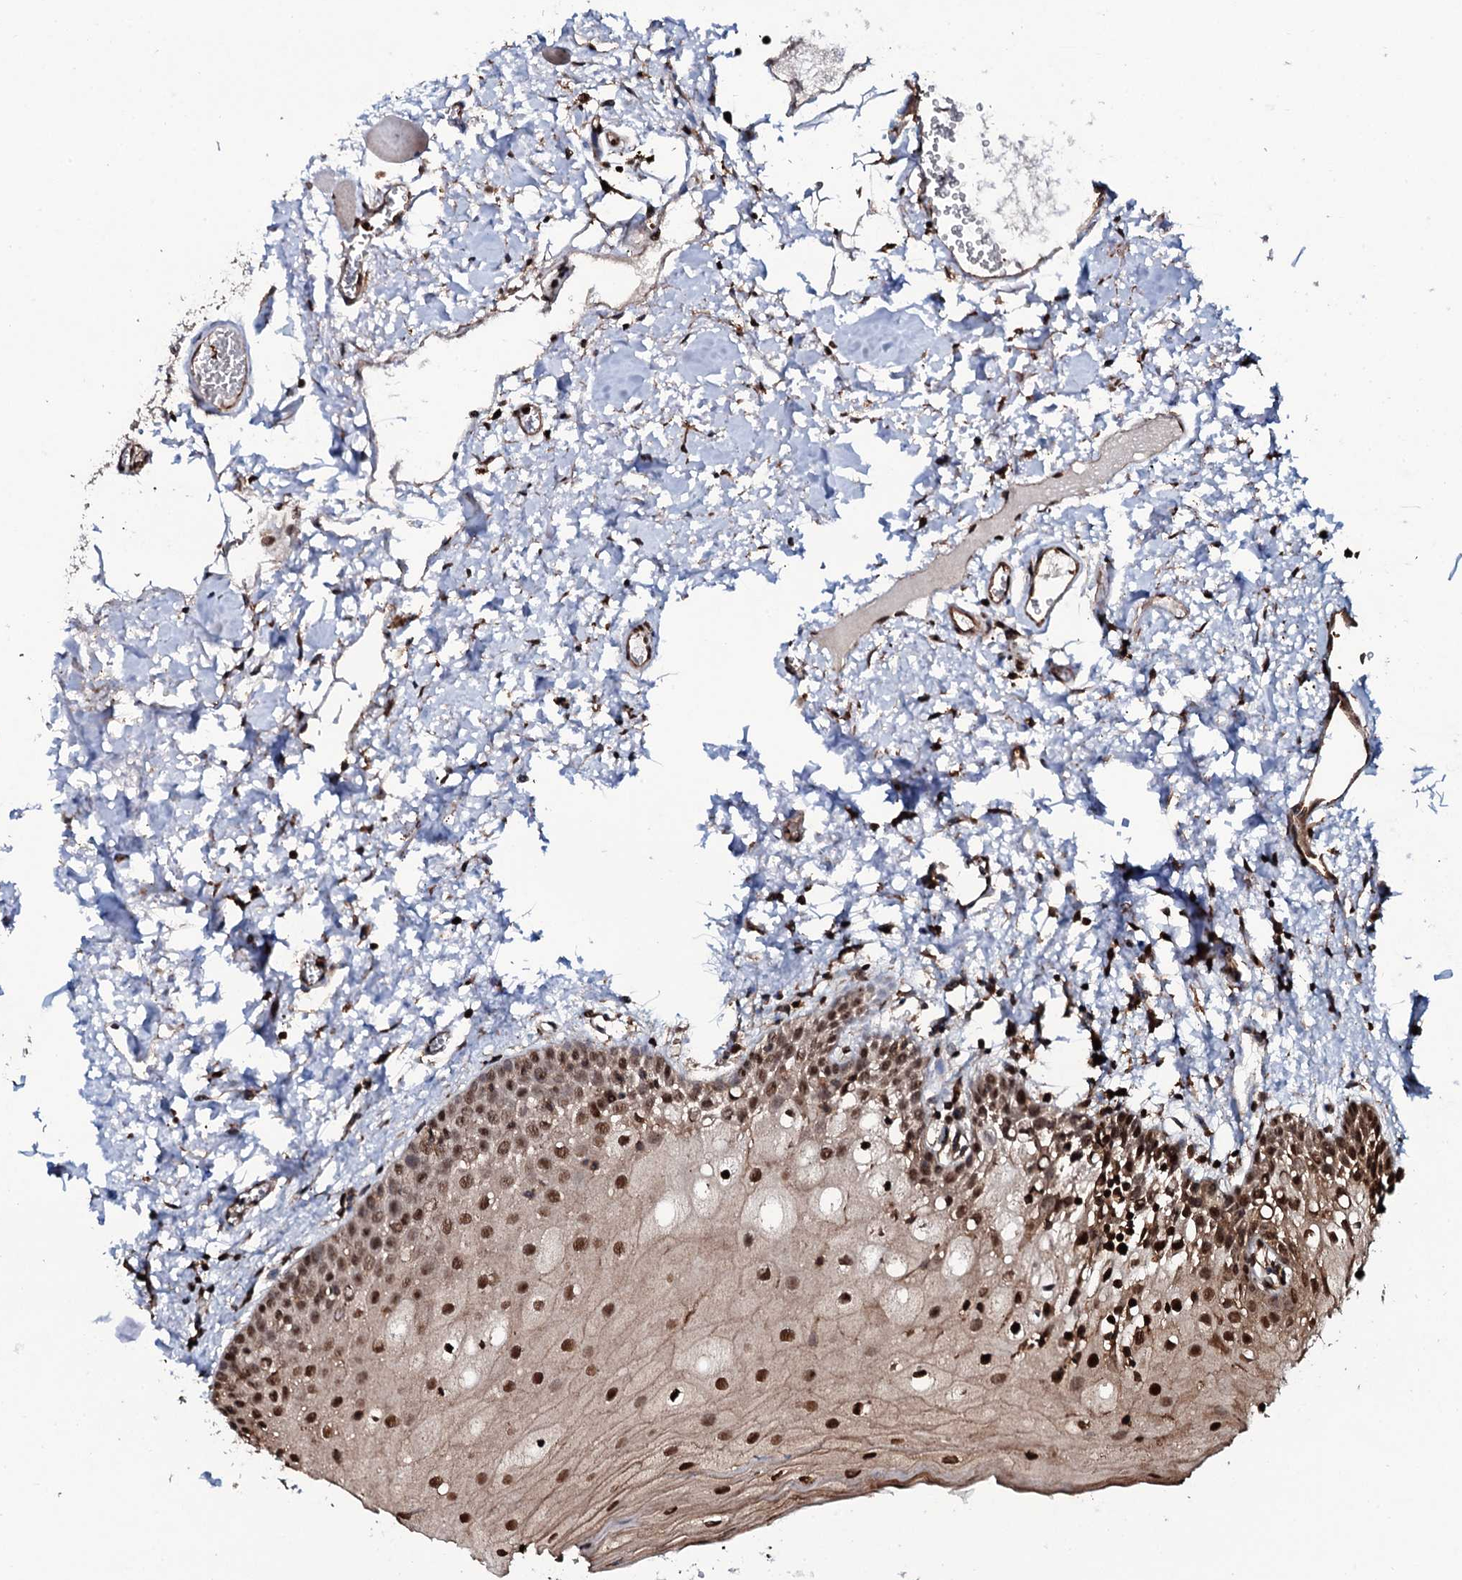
{"staining": {"intensity": "moderate", "quantity": "25%-75%", "location": "nuclear"}, "tissue": "oral mucosa", "cell_type": "Squamous epithelial cells", "image_type": "normal", "snomed": [{"axis": "morphology", "description": "Normal tissue, NOS"}, {"axis": "topography", "description": "Oral tissue"}, {"axis": "topography", "description": "Tounge, NOS"}], "caption": "Approximately 25%-75% of squamous epithelial cells in unremarkable oral mucosa display moderate nuclear protein expression as visualized by brown immunohistochemical staining.", "gene": "COG6", "patient": {"sex": "female", "age": 73}}